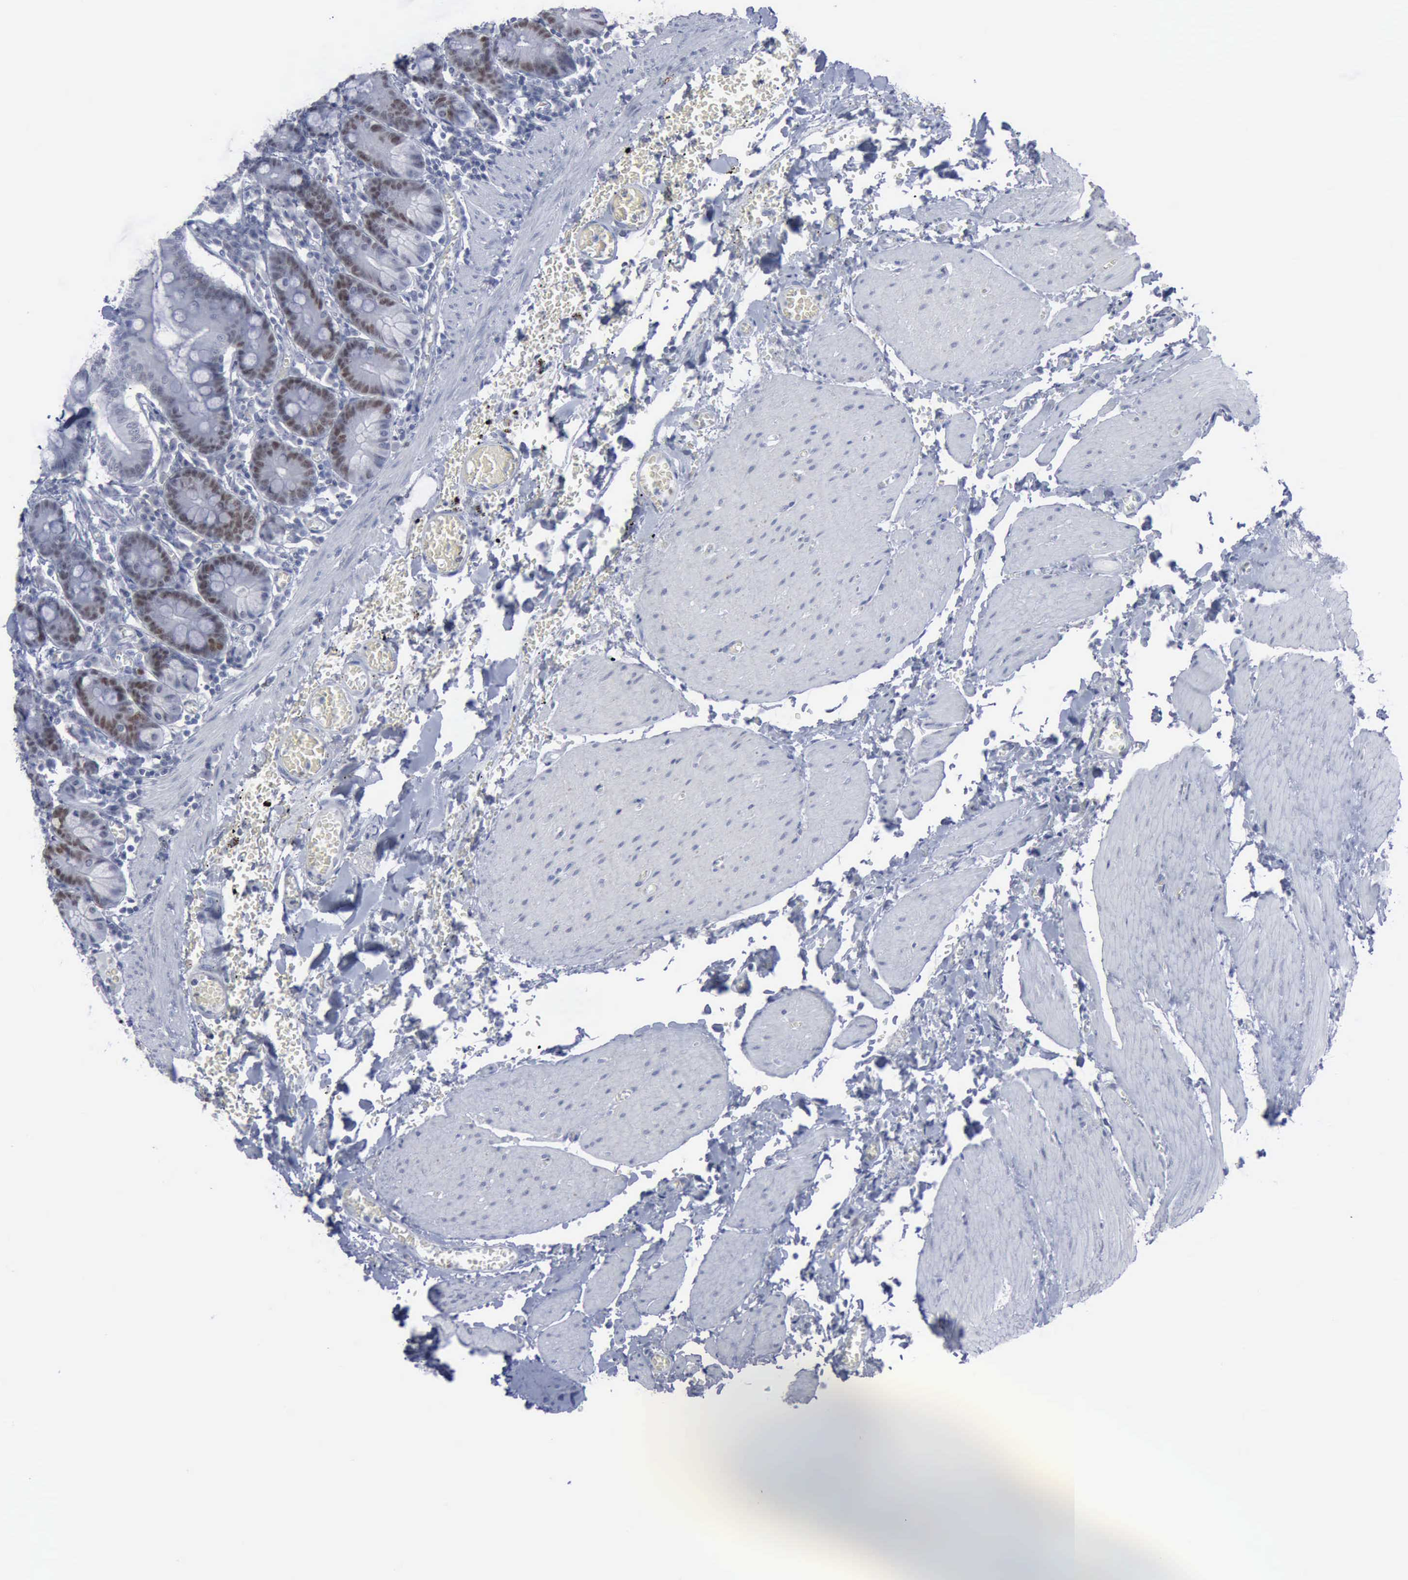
{"staining": {"intensity": "strong", "quantity": "<25%", "location": "nuclear"}, "tissue": "small intestine", "cell_type": "Glandular cells", "image_type": "normal", "snomed": [{"axis": "morphology", "description": "Normal tissue, NOS"}, {"axis": "topography", "description": "Small intestine"}], "caption": "Brown immunohistochemical staining in benign human small intestine demonstrates strong nuclear positivity in about <25% of glandular cells.", "gene": "MCM5", "patient": {"sex": "male", "age": 71}}